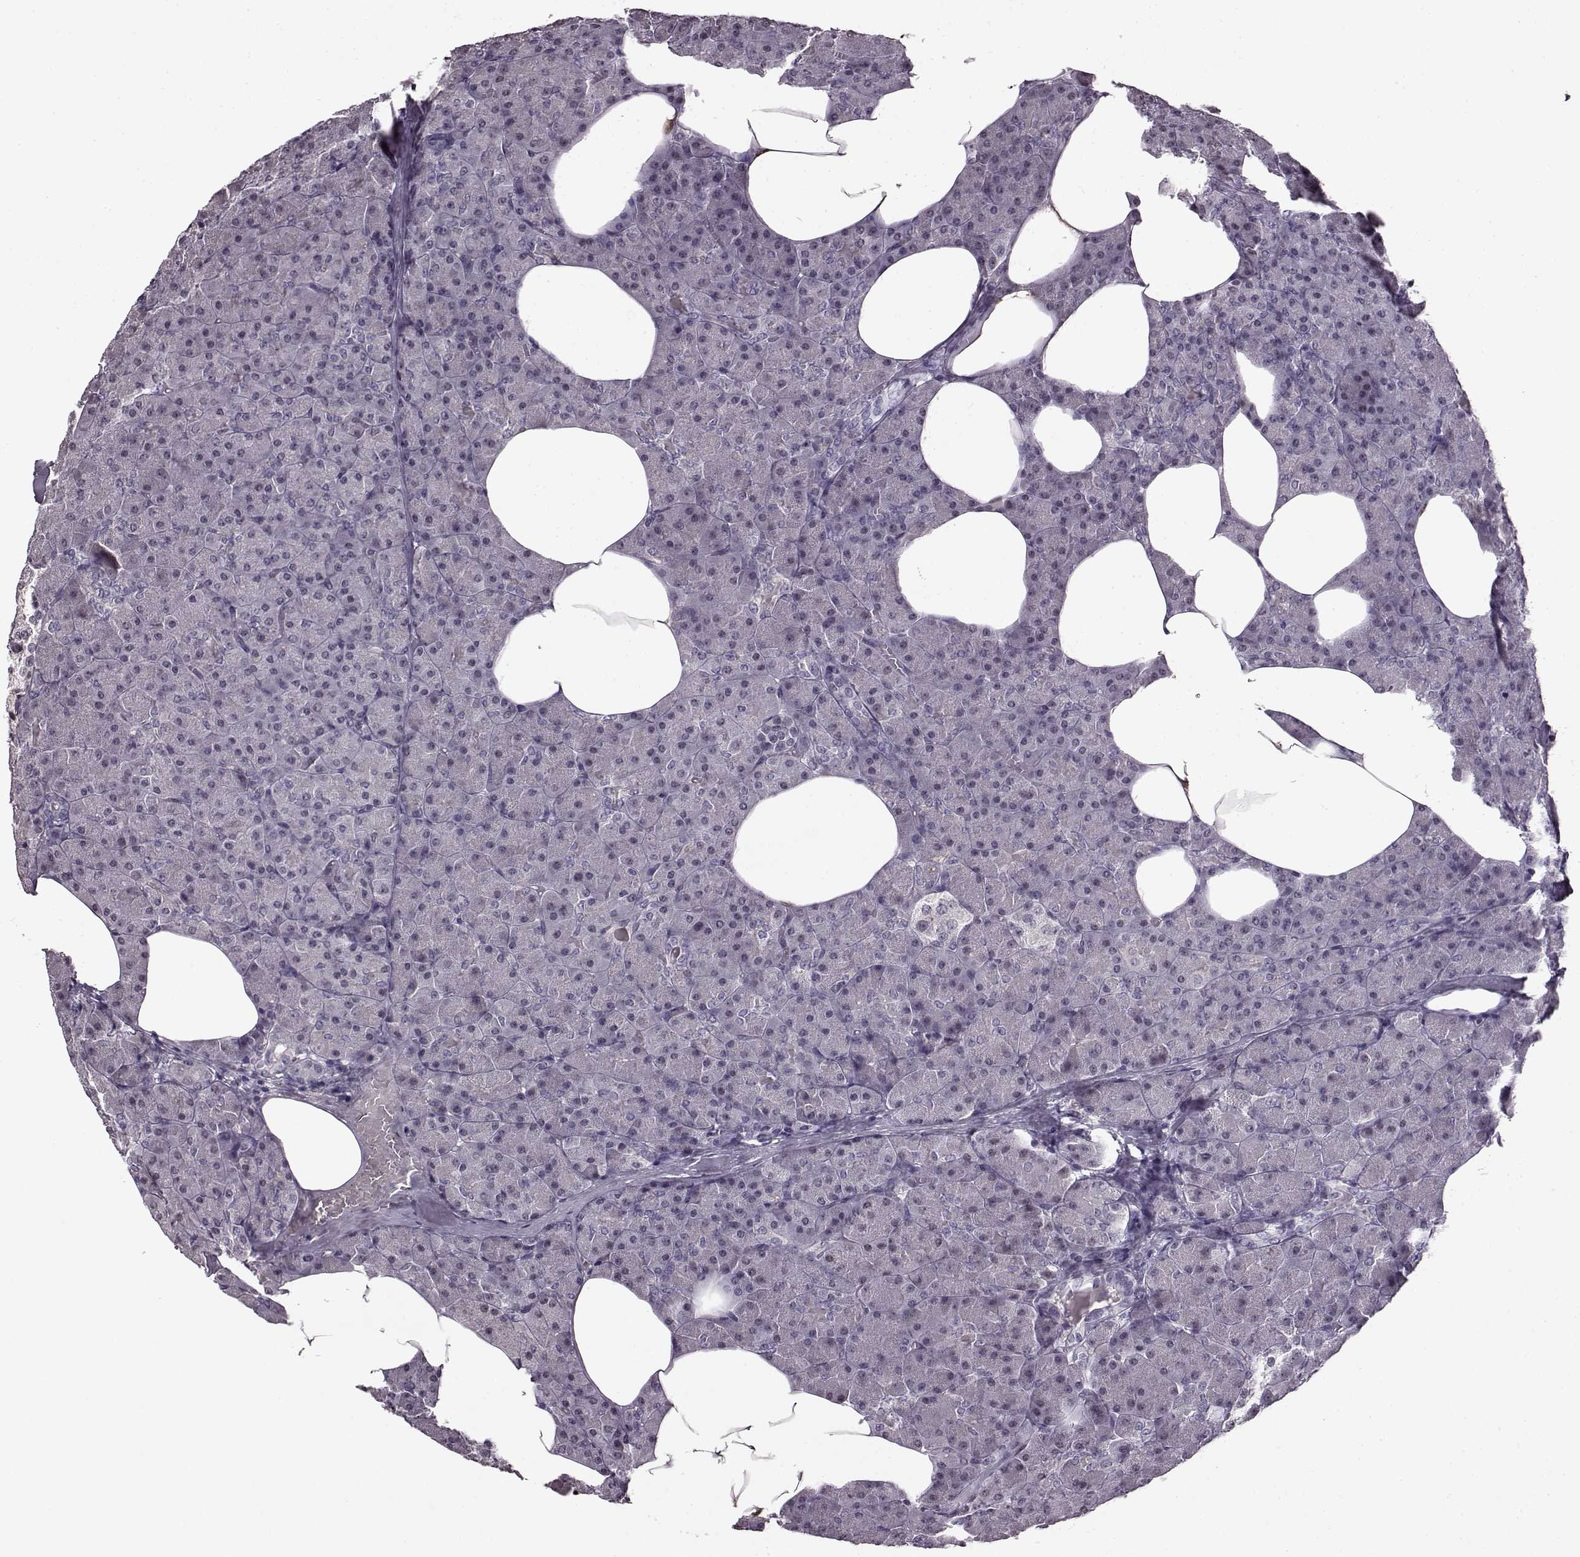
{"staining": {"intensity": "negative", "quantity": "none", "location": "none"}, "tissue": "pancreas", "cell_type": "Exocrine glandular cells", "image_type": "normal", "snomed": [{"axis": "morphology", "description": "Normal tissue, NOS"}, {"axis": "topography", "description": "Pancreas"}], "caption": "A micrograph of pancreas stained for a protein exhibits no brown staining in exocrine glandular cells. (DAB IHC with hematoxylin counter stain).", "gene": "CNGA3", "patient": {"sex": "female", "age": 45}}